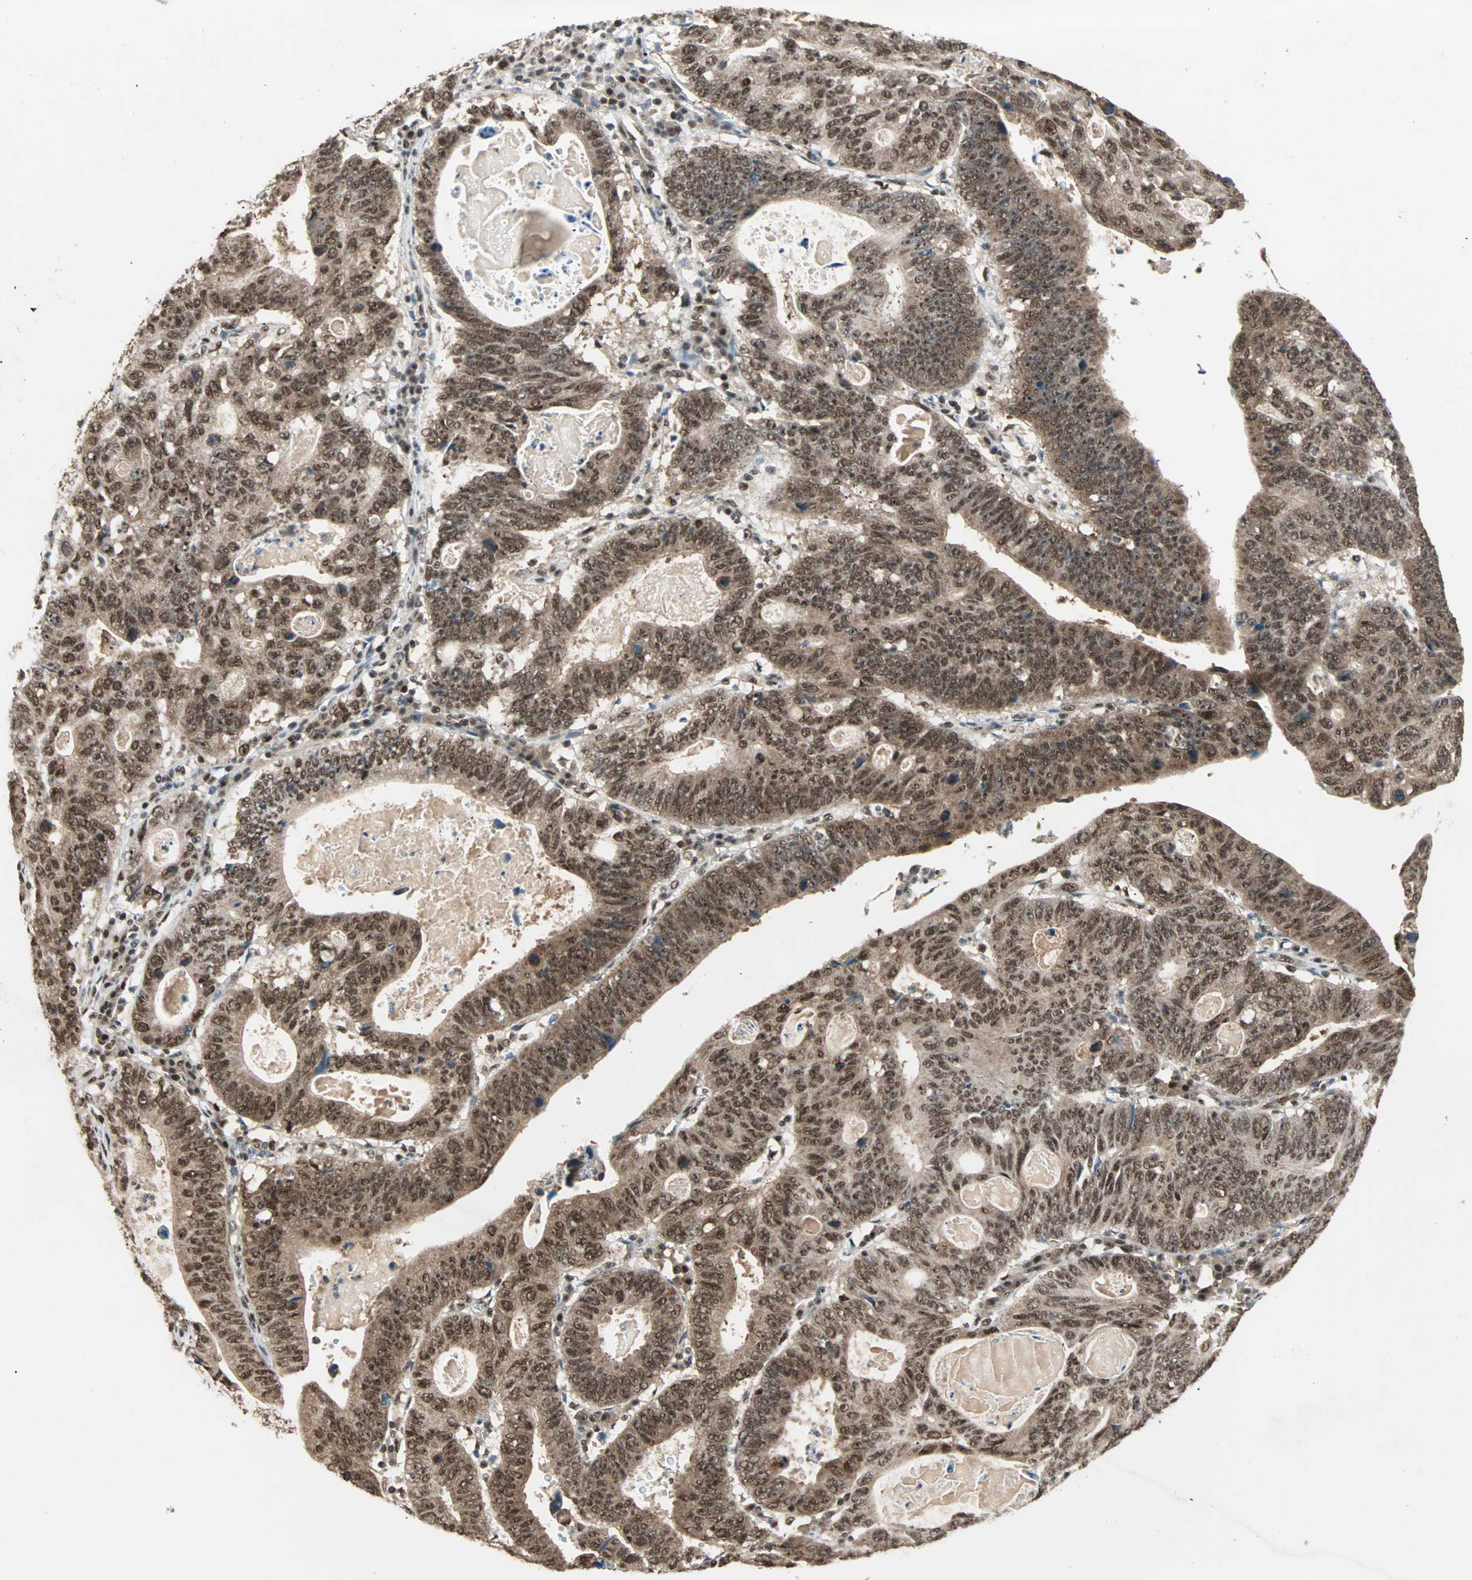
{"staining": {"intensity": "moderate", "quantity": ">75%", "location": "cytoplasmic/membranous,nuclear"}, "tissue": "stomach cancer", "cell_type": "Tumor cells", "image_type": "cancer", "snomed": [{"axis": "morphology", "description": "Adenocarcinoma, NOS"}, {"axis": "topography", "description": "Stomach"}], "caption": "Immunohistochemical staining of human stomach cancer reveals medium levels of moderate cytoplasmic/membranous and nuclear expression in approximately >75% of tumor cells.", "gene": "ZNF44", "patient": {"sex": "male", "age": 59}}